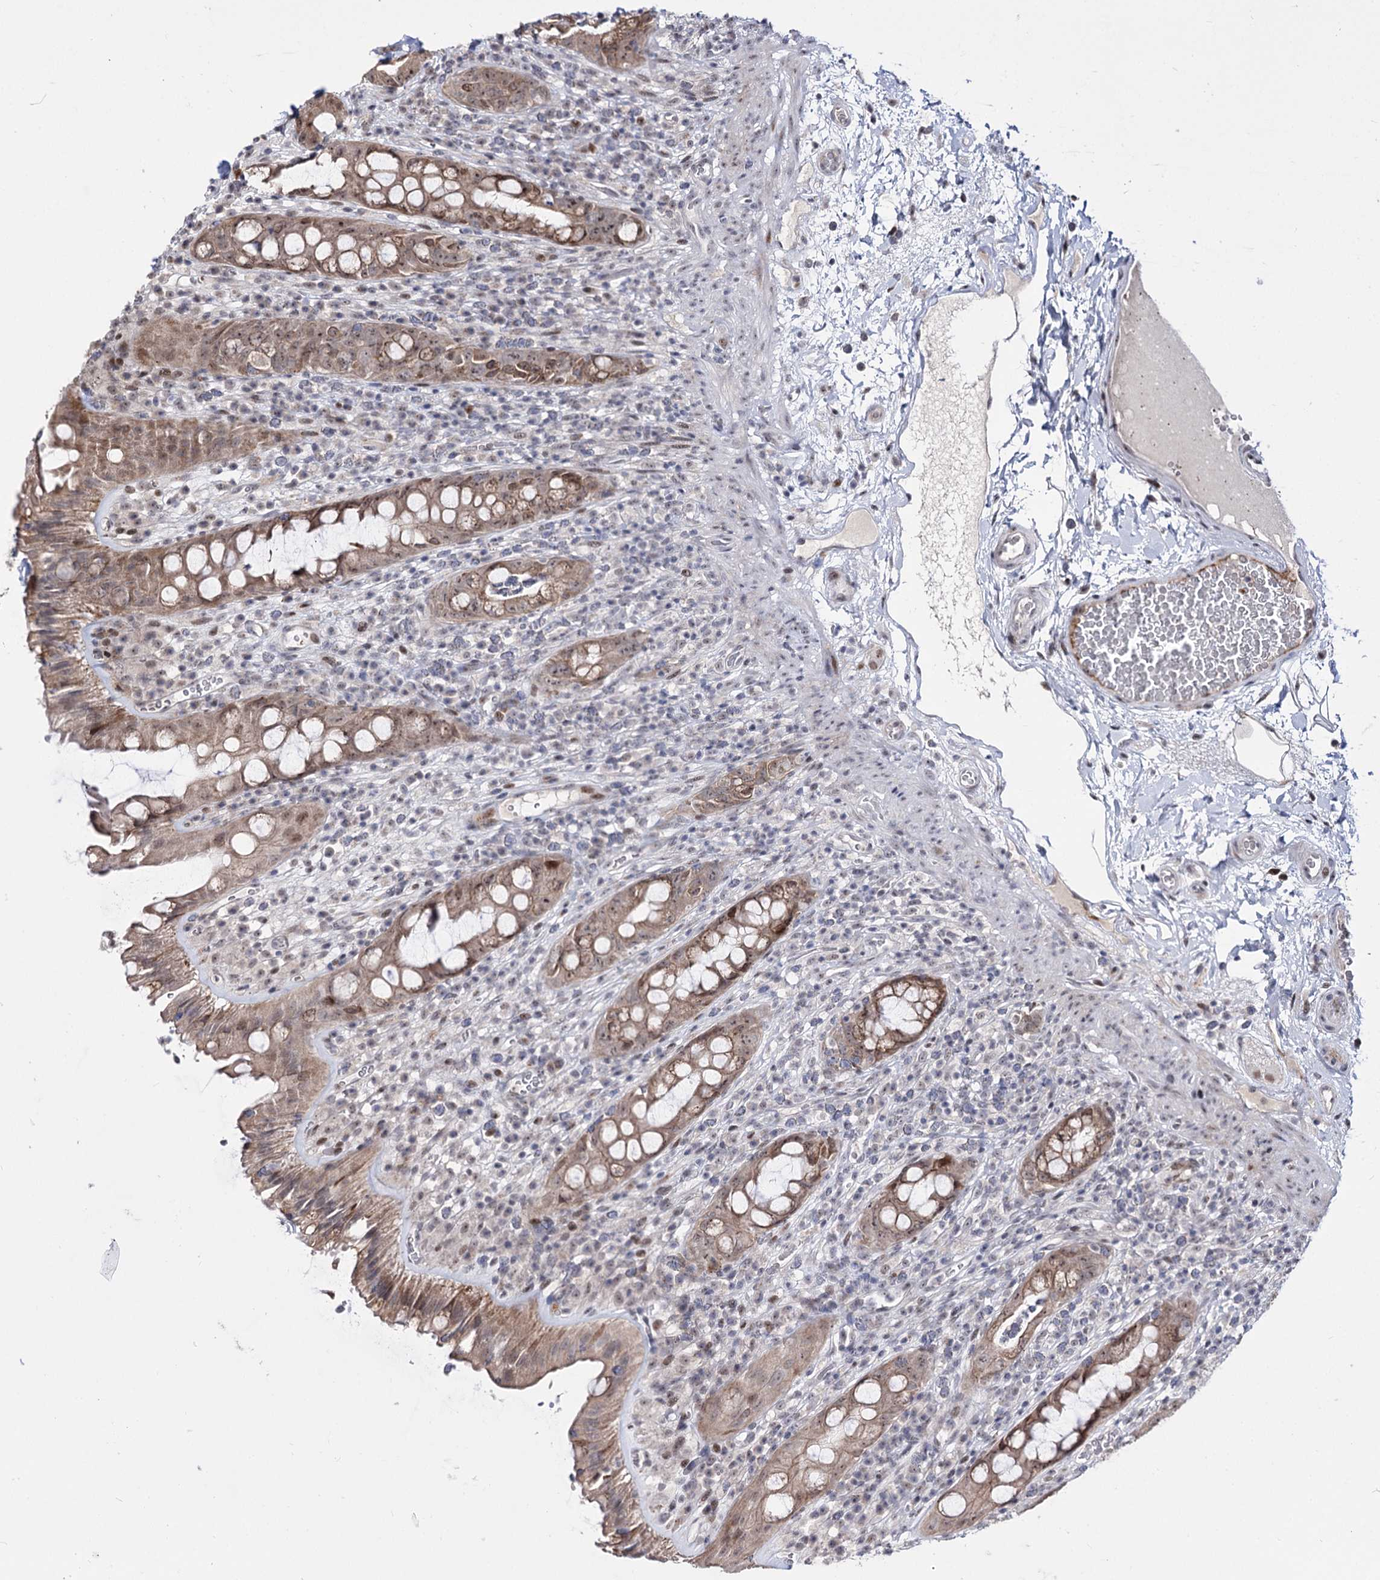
{"staining": {"intensity": "moderate", "quantity": ">75%", "location": "cytoplasmic/membranous,nuclear"}, "tissue": "rectum", "cell_type": "Glandular cells", "image_type": "normal", "snomed": [{"axis": "morphology", "description": "Normal tissue, NOS"}, {"axis": "topography", "description": "Rectum"}], "caption": "Protein expression analysis of normal rectum shows moderate cytoplasmic/membranous,nuclear expression in approximately >75% of glandular cells. (Stains: DAB in brown, nuclei in blue, Microscopy: brightfield microscopy at high magnification).", "gene": "STOX1", "patient": {"sex": "female", "age": 57}}